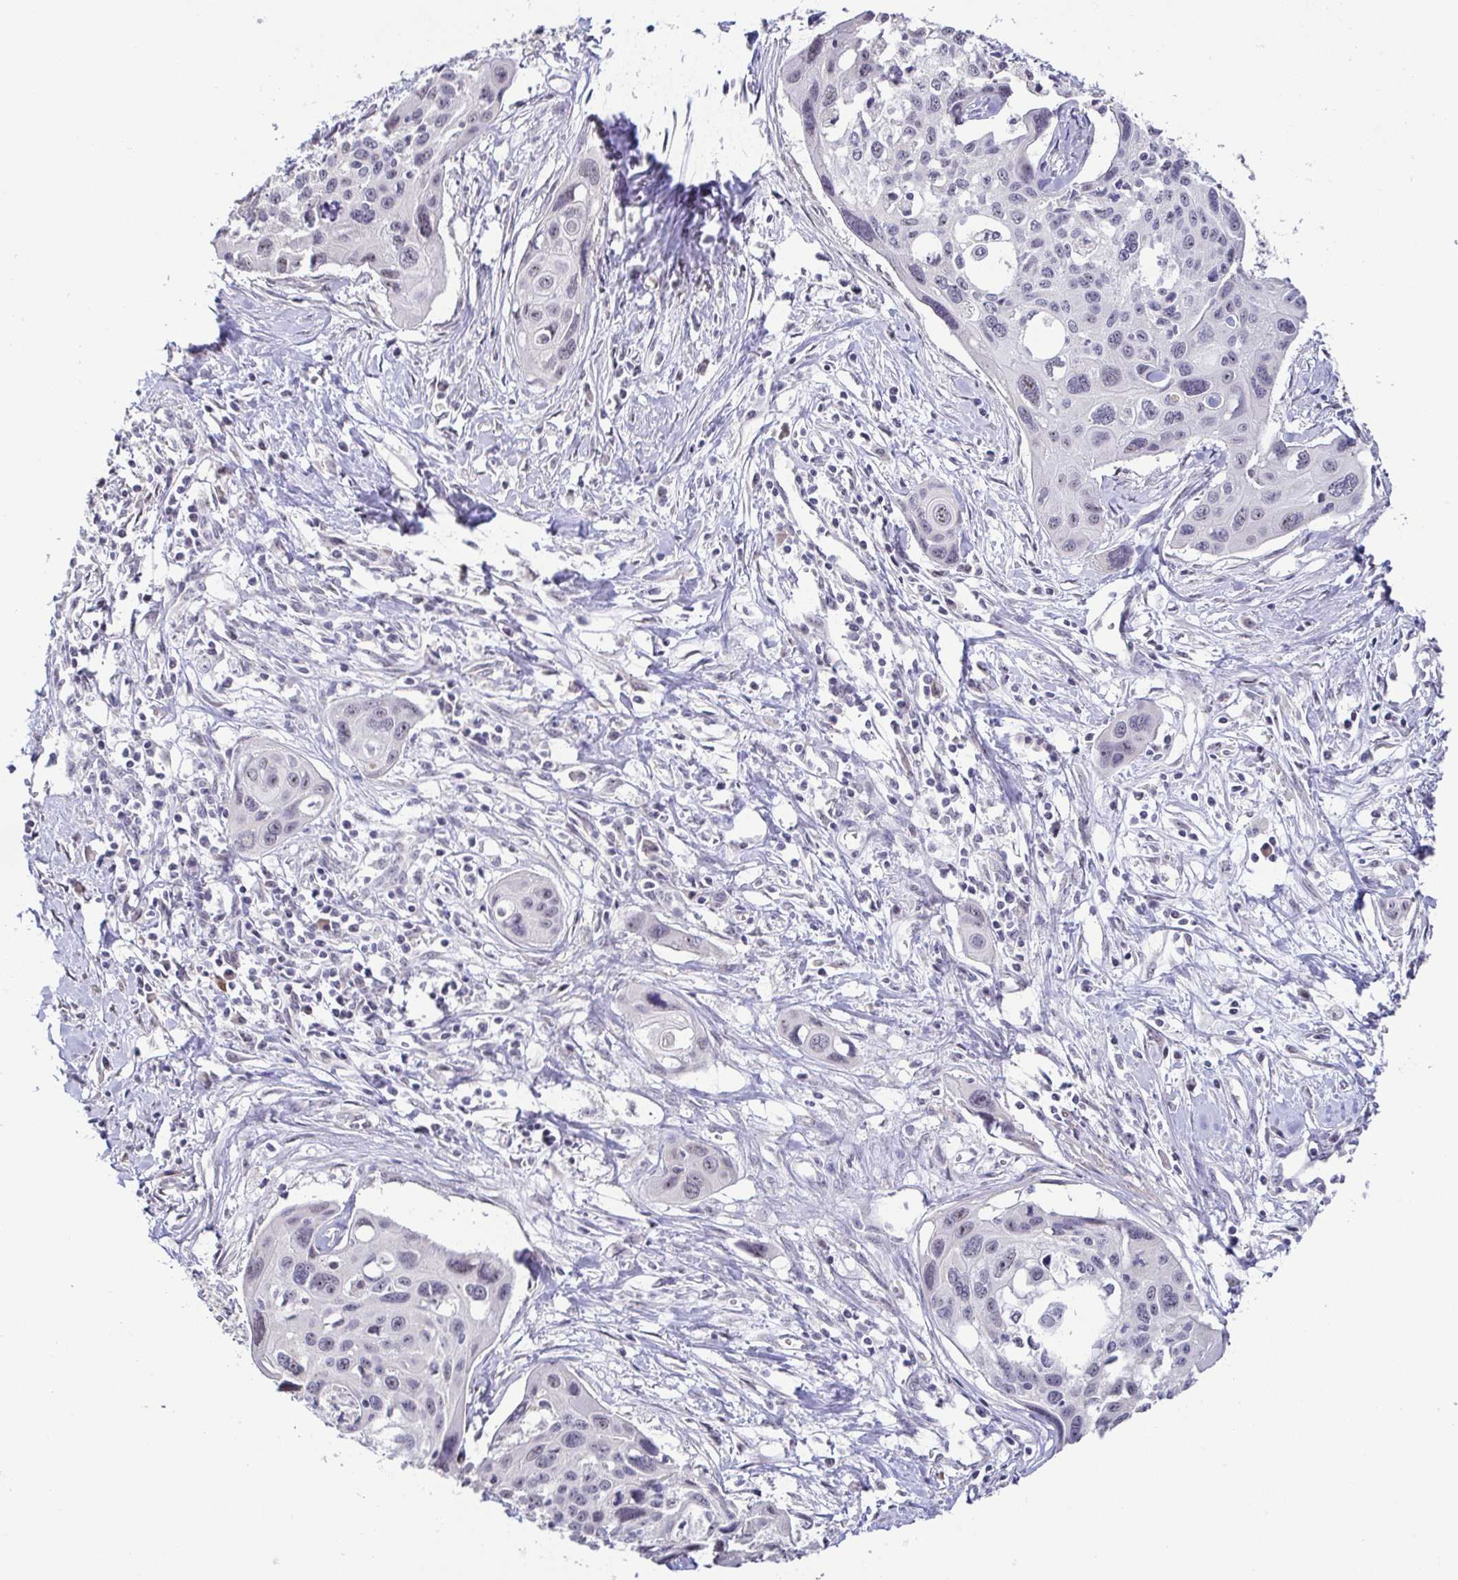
{"staining": {"intensity": "negative", "quantity": "none", "location": "none"}, "tissue": "cervical cancer", "cell_type": "Tumor cells", "image_type": "cancer", "snomed": [{"axis": "morphology", "description": "Squamous cell carcinoma, NOS"}, {"axis": "topography", "description": "Cervix"}], "caption": "High magnification brightfield microscopy of squamous cell carcinoma (cervical) stained with DAB (brown) and counterstained with hematoxylin (blue): tumor cells show no significant staining.", "gene": "NEFH", "patient": {"sex": "female", "age": 31}}